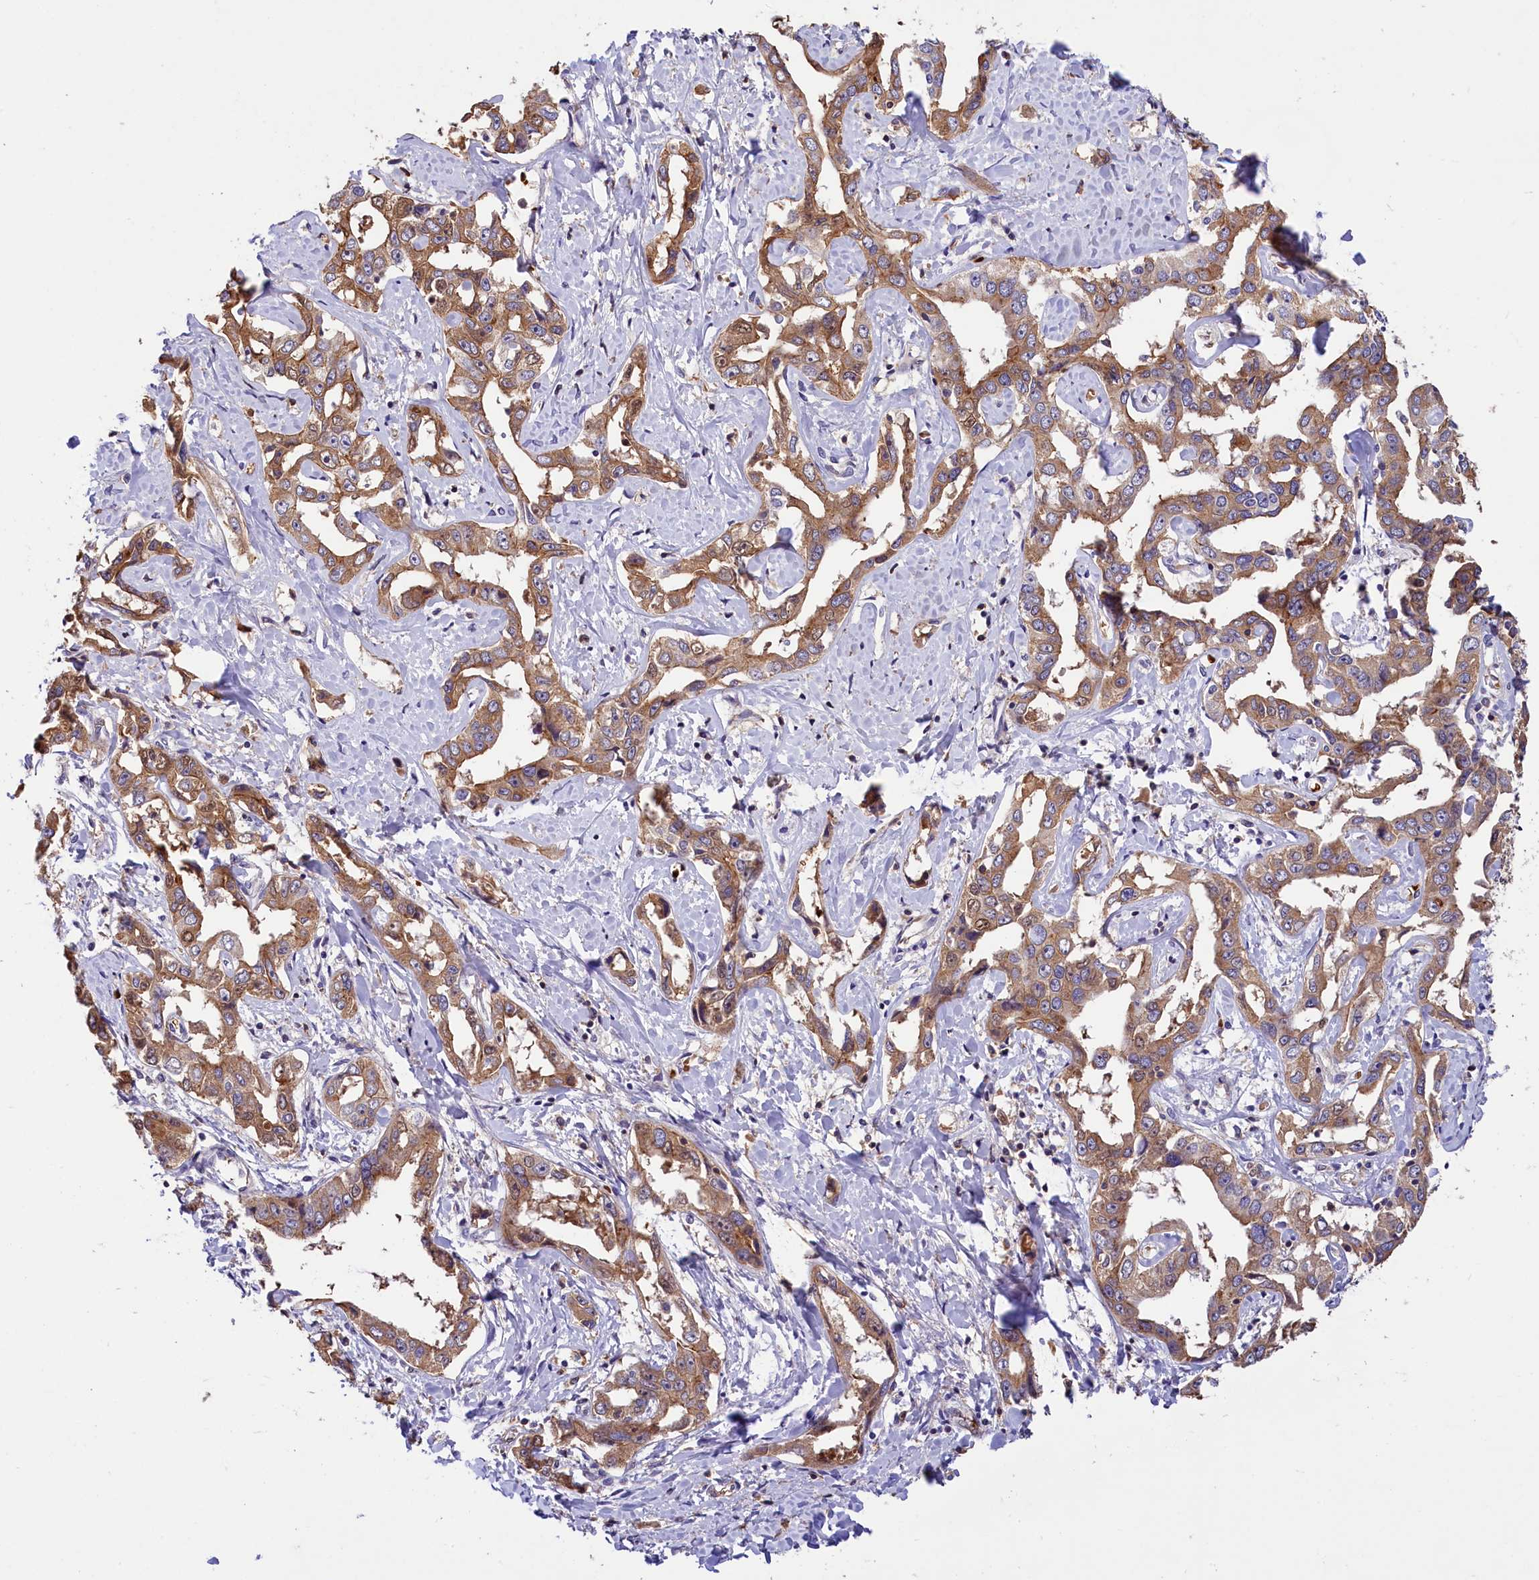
{"staining": {"intensity": "moderate", "quantity": ">75%", "location": "cytoplasmic/membranous"}, "tissue": "liver cancer", "cell_type": "Tumor cells", "image_type": "cancer", "snomed": [{"axis": "morphology", "description": "Cholangiocarcinoma"}, {"axis": "topography", "description": "Liver"}], "caption": "Immunohistochemical staining of human cholangiocarcinoma (liver) reveals medium levels of moderate cytoplasmic/membranous expression in about >75% of tumor cells. The staining was performed using DAB to visualize the protein expression in brown, while the nuclei were stained in blue with hematoxylin (Magnification: 20x).", "gene": "PHAF1", "patient": {"sex": "male", "age": 59}}